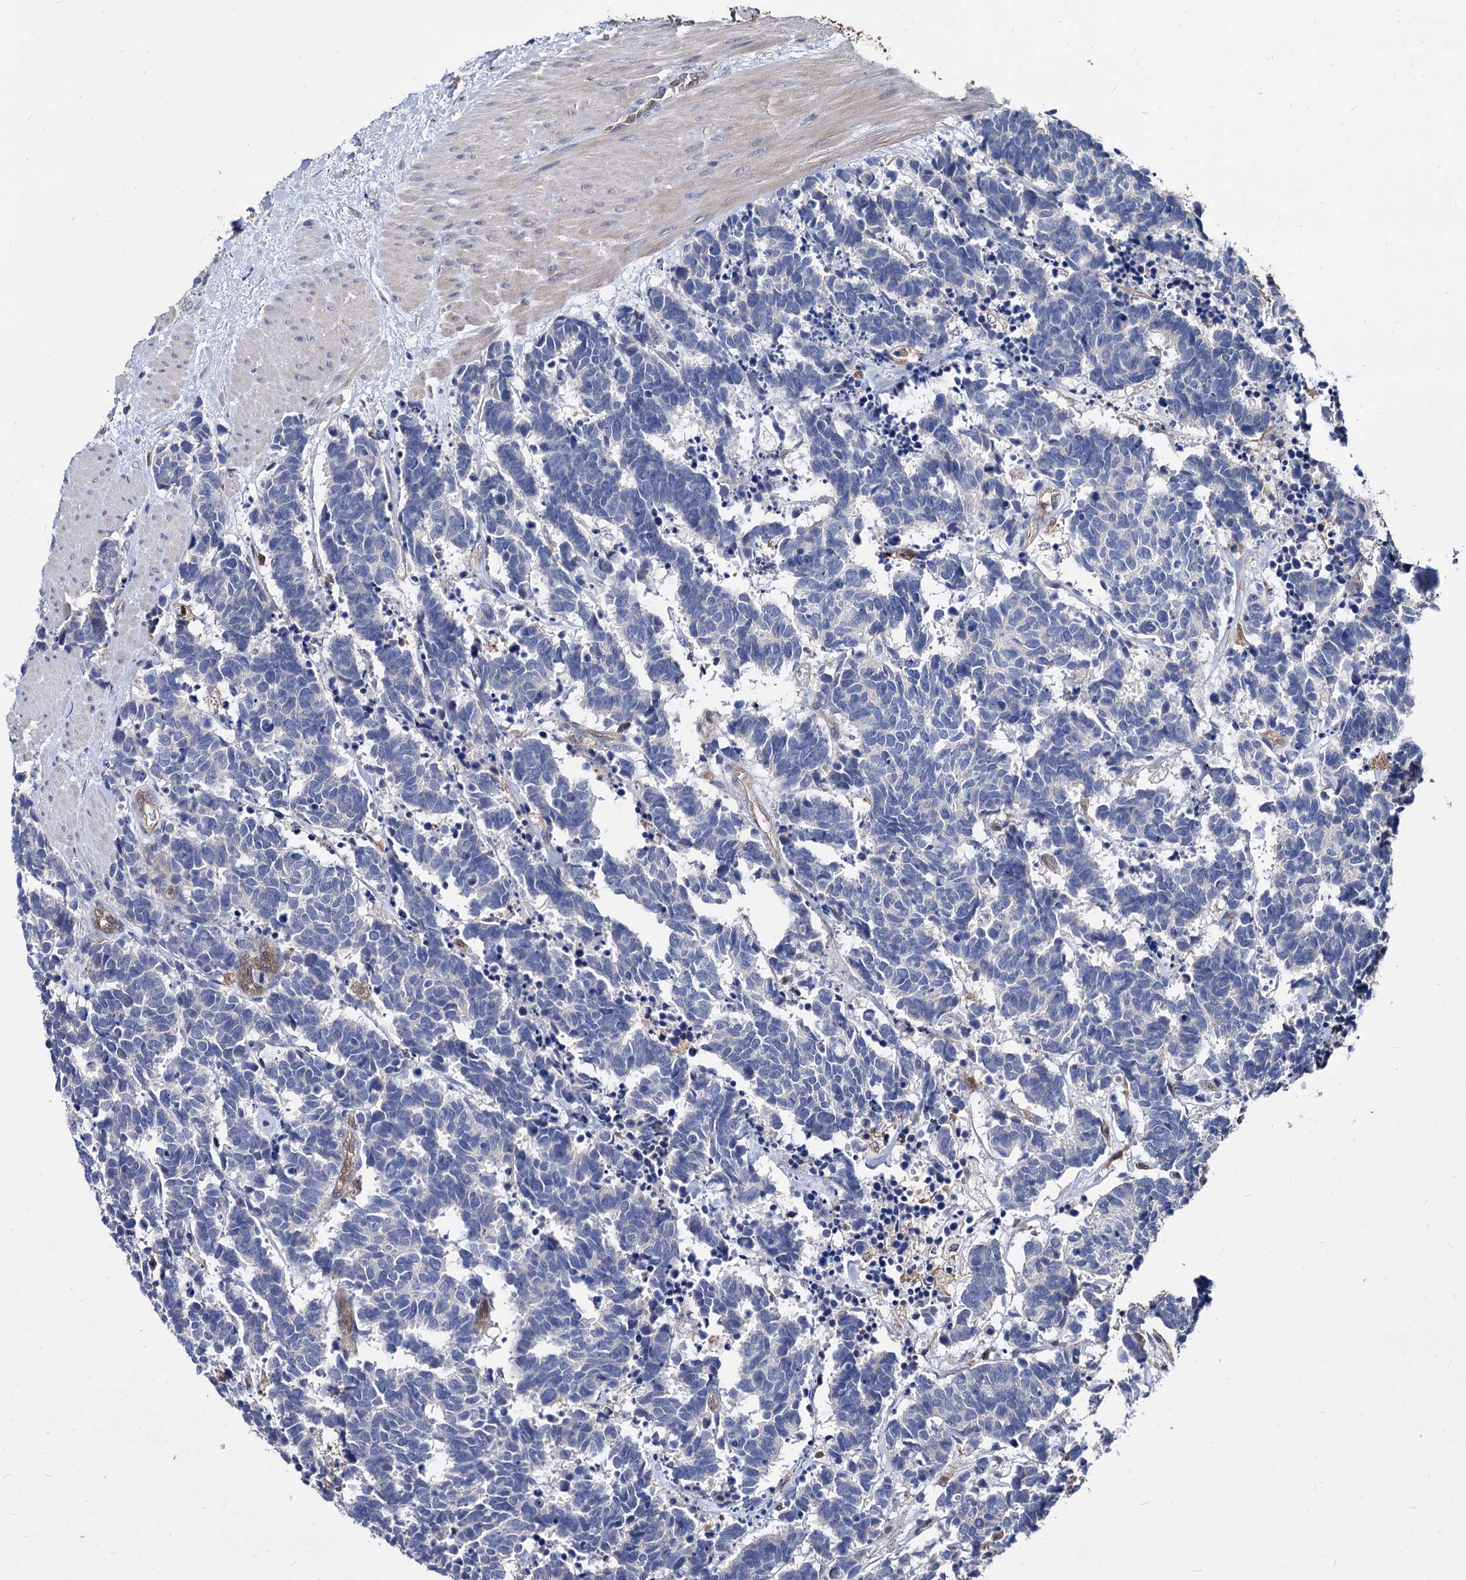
{"staining": {"intensity": "negative", "quantity": "none", "location": "none"}, "tissue": "carcinoid", "cell_type": "Tumor cells", "image_type": "cancer", "snomed": [{"axis": "morphology", "description": "Carcinoma, NOS"}, {"axis": "morphology", "description": "Carcinoid, malignant, NOS"}, {"axis": "topography", "description": "Urinary bladder"}], "caption": "Immunohistochemistry (IHC) histopathology image of carcinoid stained for a protein (brown), which shows no staining in tumor cells.", "gene": "CPPED1", "patient": {"sex": "male", "age": 57}}